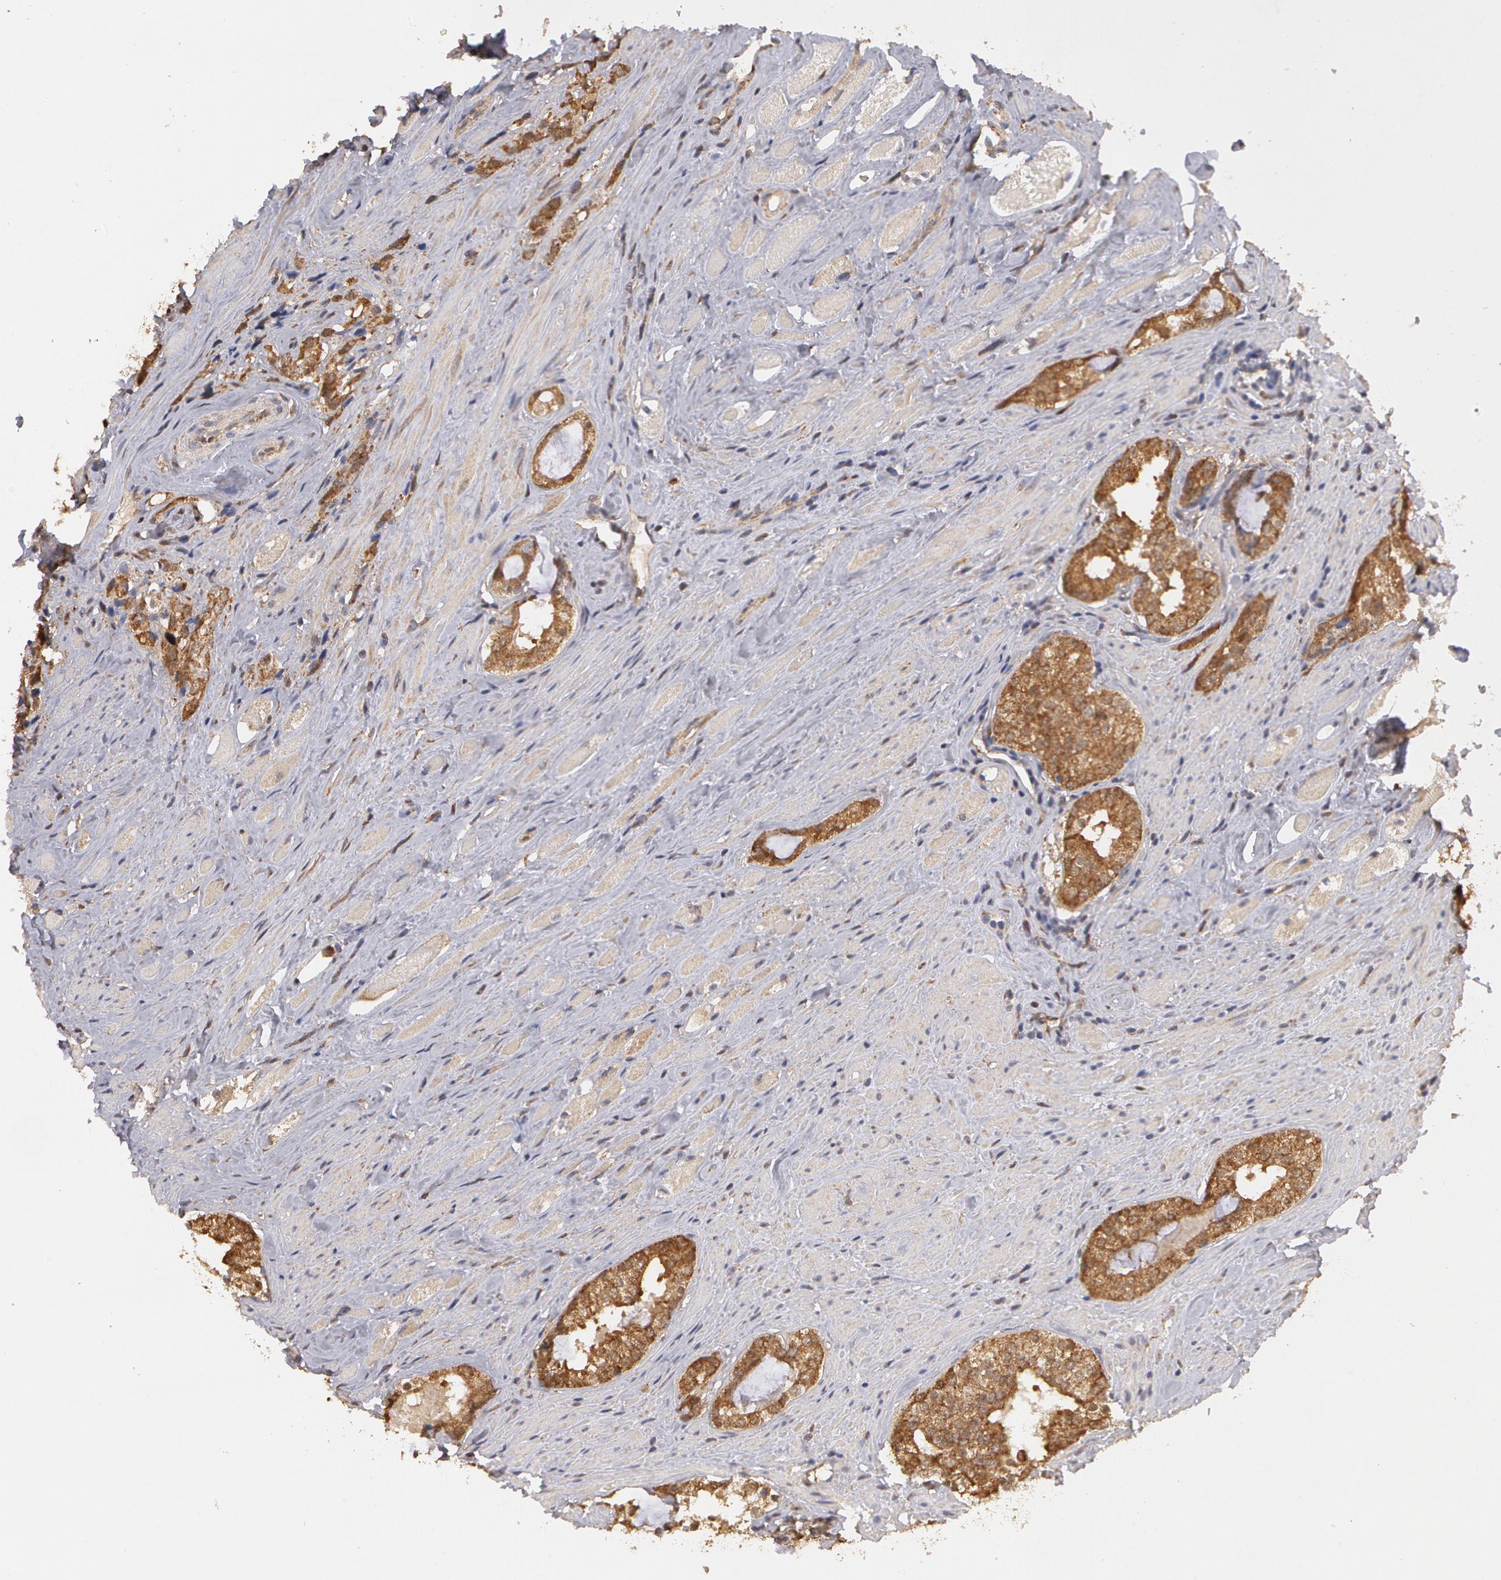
{"staining": {"intensity": "moderate", "quantity": ">75%", "location": "cytoplasmic/membranous"}, "tissue": "prostate cancer", "cell_type": "Tumor cells", "image_type": "cancer", "snomed": [{"axis": "morphology", "description": "Adenocarcinoma, Medium grade"}, {"axis": "topography", "description": "Prostate"}], "caption": "This image demonstrates prostate cancer (medium-grade adenocarcinoma) stained with immunohistochemistry (IHC) to label a protein in brown. The cytoplasmic/membranous of tumor cells show moderate positivity for the protein. Nuclei are counter-stained blue.", "gene": "MPST", "patient": {"sex": "male", "age": 73}}